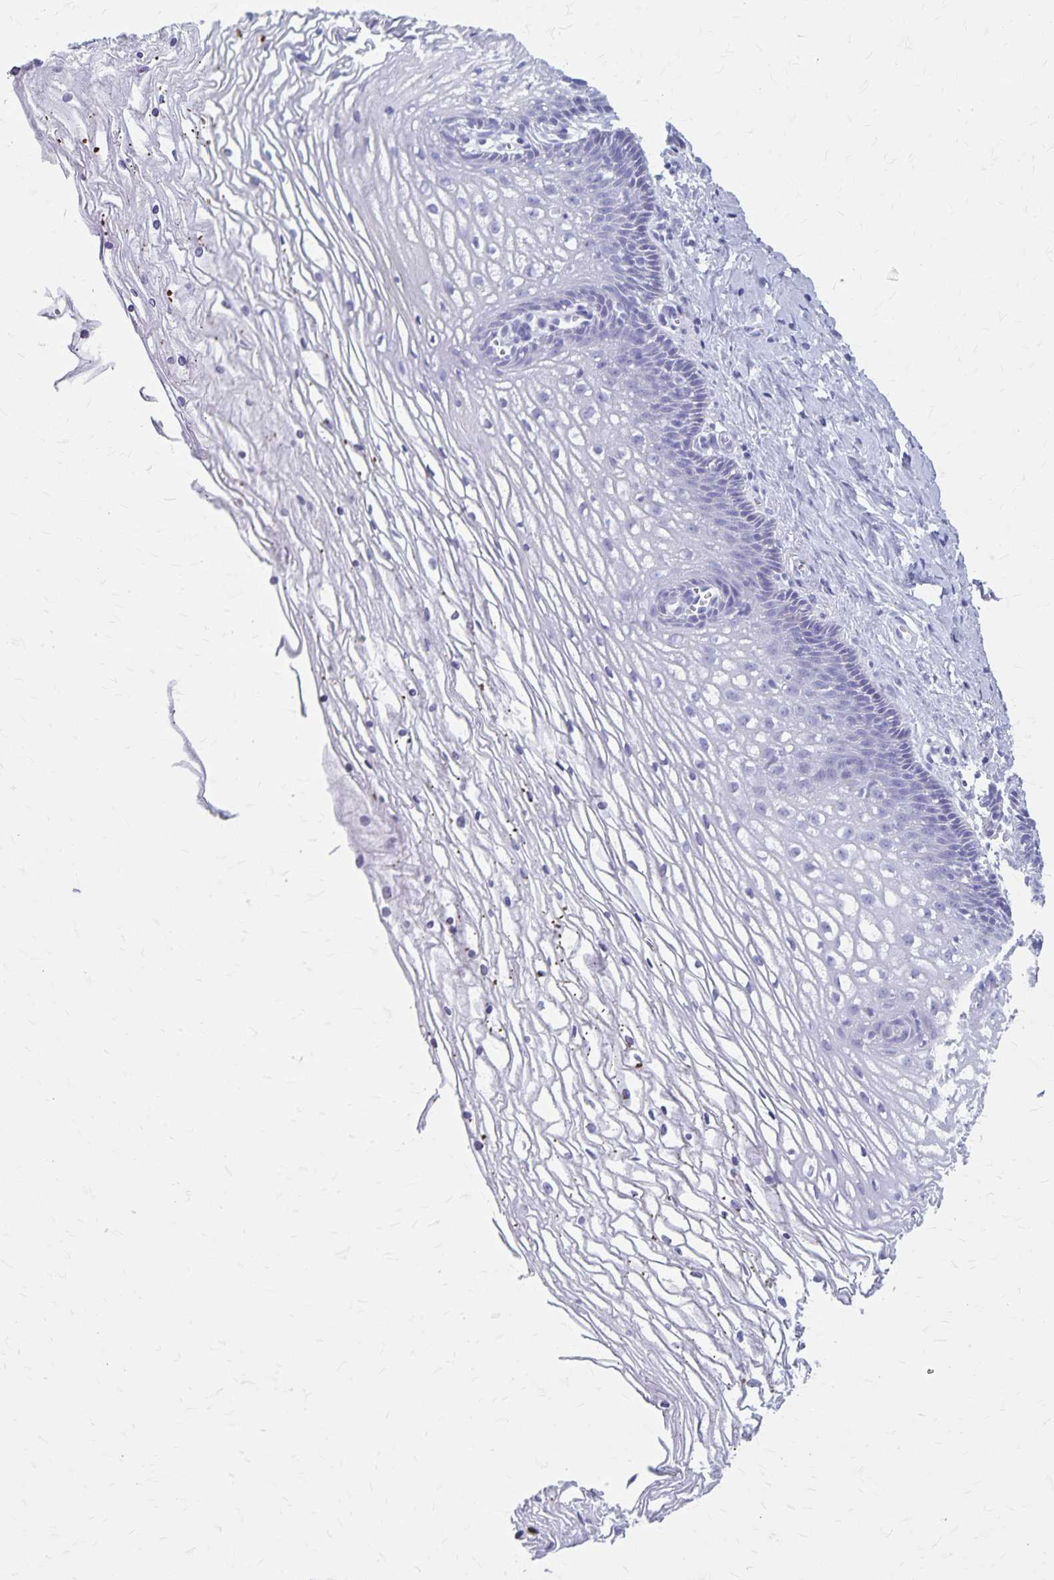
{"staining": {"intensity": "moderate", "quantity": ">75%", "location": "cytoplasmic/membranous"}, "tissue": "cervix", "cell_type": "Glandular cells", "image_type": "normal", "snomed": [{"axis": "morphology", "description": "Normal tissue, NOS"}, {"axis": "topography", "description": "Cervix"}], "caption": "Brown immunohistochemical staining in unremarkable cervix reveals moderate cytoplasmic/membranous expression in about >75% of glandular cells. (brown staining indicates protein expression, while blue staining denotes nuclei).", "gene": "GPBAR1", "patient": {"sex": "female", "age": 36}}